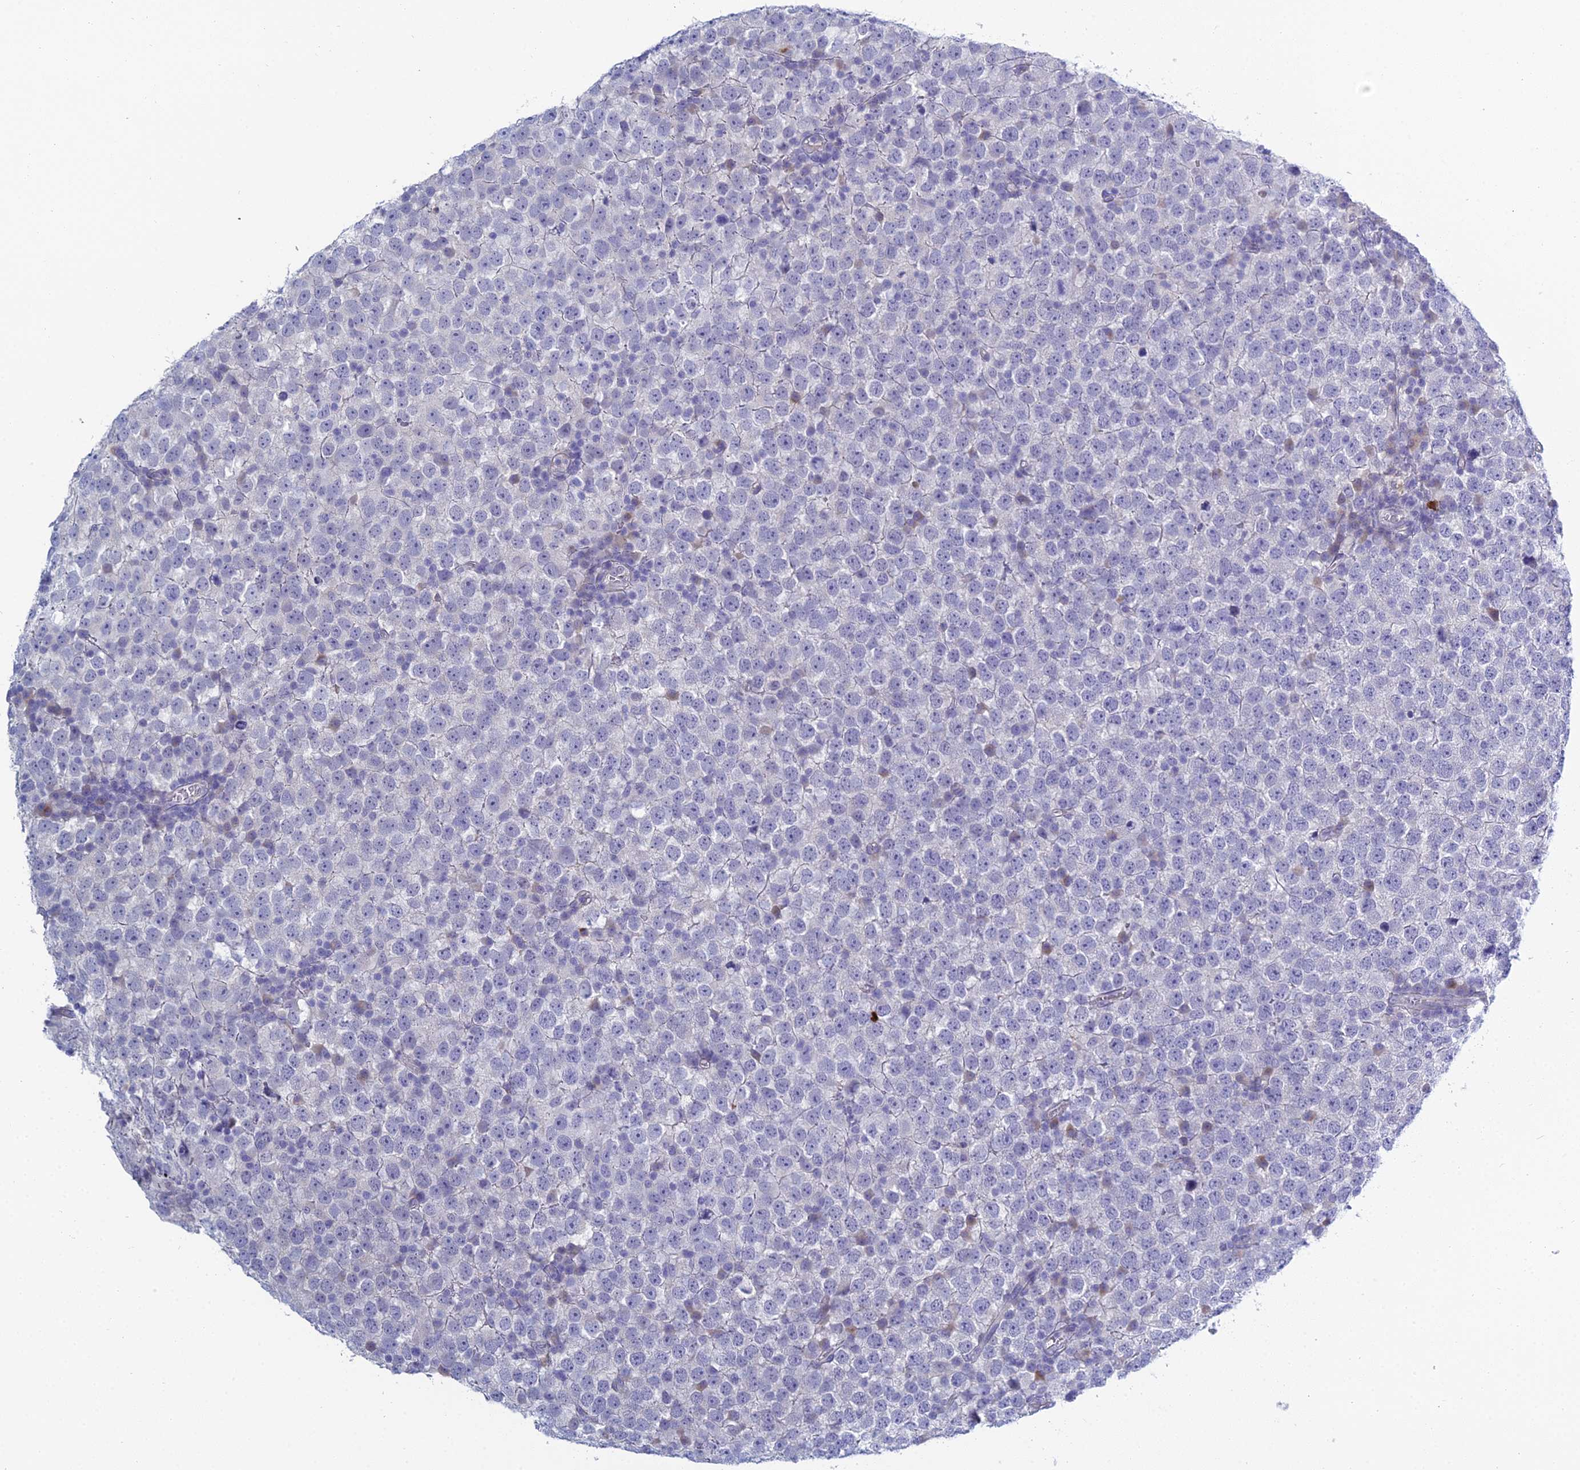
{"staining": {"intensity": "negative", "quantity": "none", "location": "none"}, "tissue": "testis cancer", "cell_type": "Tumor cells", "image_type": "cancer", "snomed": [{"axis": "morphology", "description": "Seminoma, NOS"}, {"axis": "topography", "description": "Testis"}], "caption": "Immunohistochemical staining of testis seminoma reveals no significant staining in tumor cells.", "gene": "MUC13", "patient": {"sex": "male", "age": 65}}